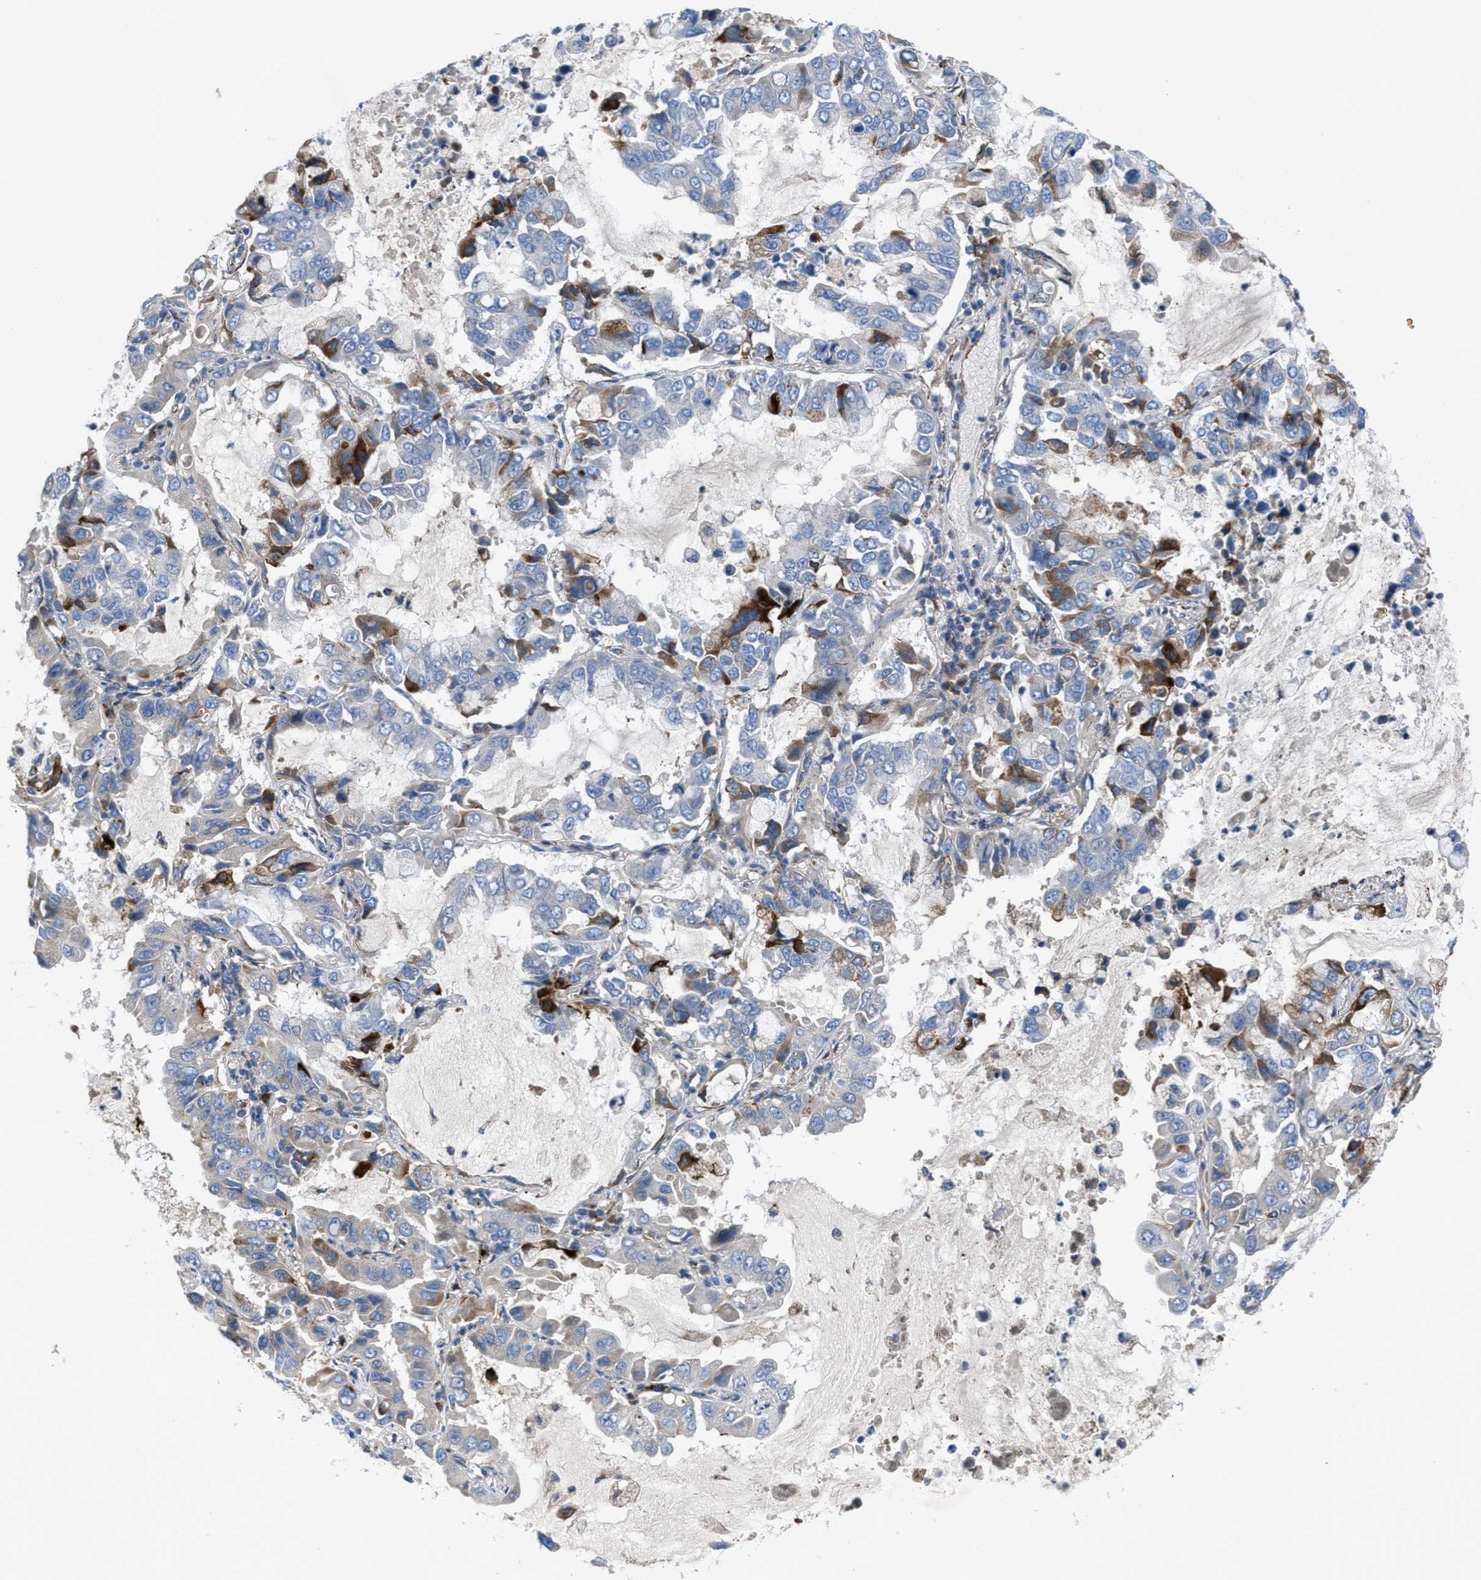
{"staining": {"intensity": "weak", "quantity": "<25%", "location": "cytoplasmic/membranous"}, "tissue": "lung cancer", "cell_type": "Tumor cells", "image_type": "cancer", "snomed": [{"axis": "morphology", "description": "Adenocarcinoma, NOS"}, {"axis": "topography", "description": "Lung"}], "caption": "Immunohistochemical staining of lung cancer (adenocarcinoma) shows no significant staining in tumor cells. (Stains: DAB (3,3'-diaminobenzidine) IHC with hematoxylin counter stain, Microscopy: brightfield microscopy at high magnification).", "gene": "SLC6A9", "patient": {"sex": "male", "age": 64}}